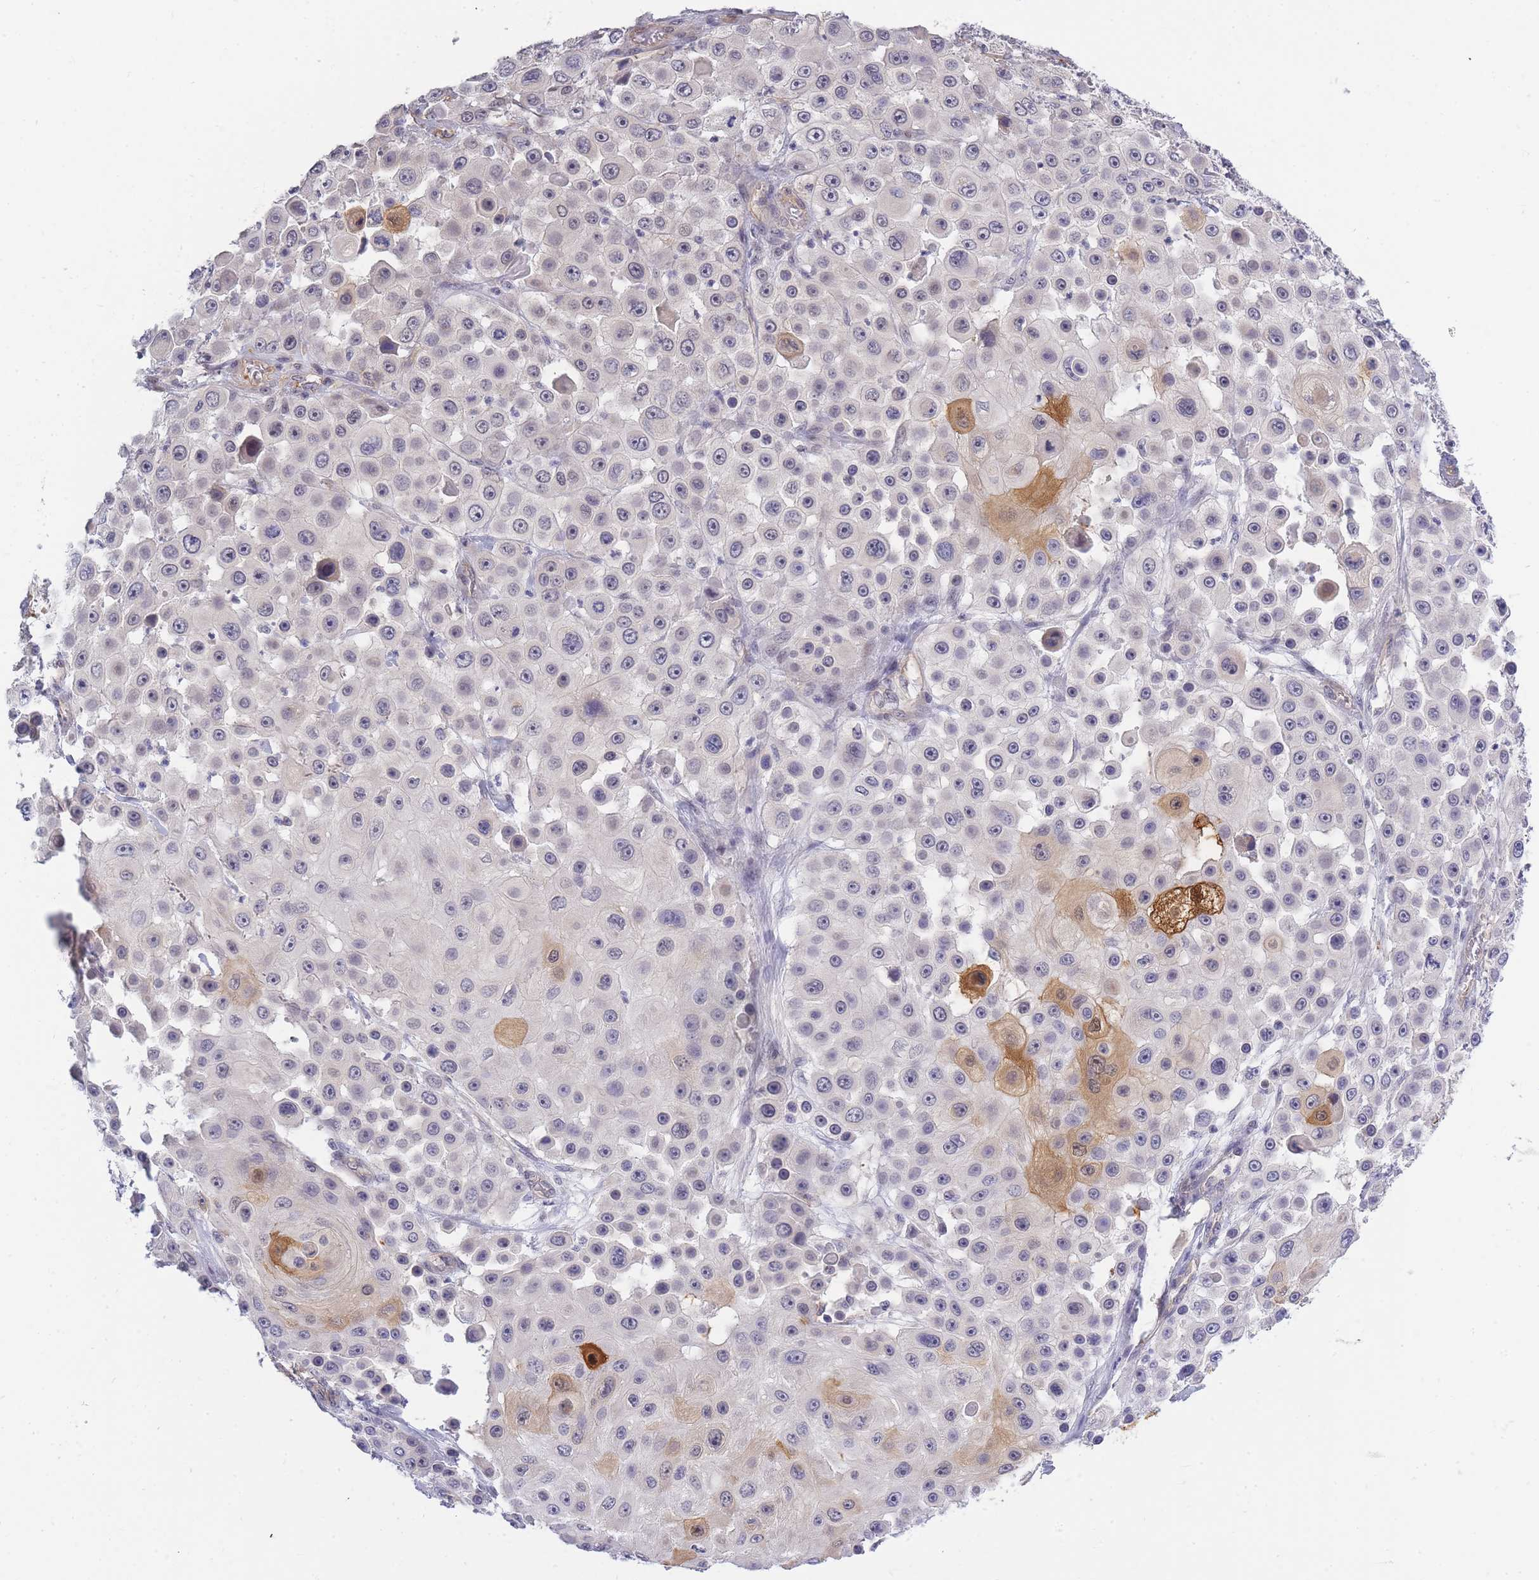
{"staining": {"intensity": "strong", "quantity": "<25%", "location": "cytoplasmic/membranous,nuclear"}, "tissue": "skin cancer", "cell_type": "Tumor cells", "image_type": "cancer", "snomed": [{"axis": "morphology", "description": "Squamous cell carcinoma, NOS"}, {"axis": "topography", "description": "Skin"}], "caption": "Approximately <25% of tumor cells in skin cancer show strong cytoplasmic/membranous and nuclear protein positivity as visualized by brown immunohistochemical staining.", "gene": "C19orf25", "patient": {"sex": "male", "age": 67}}